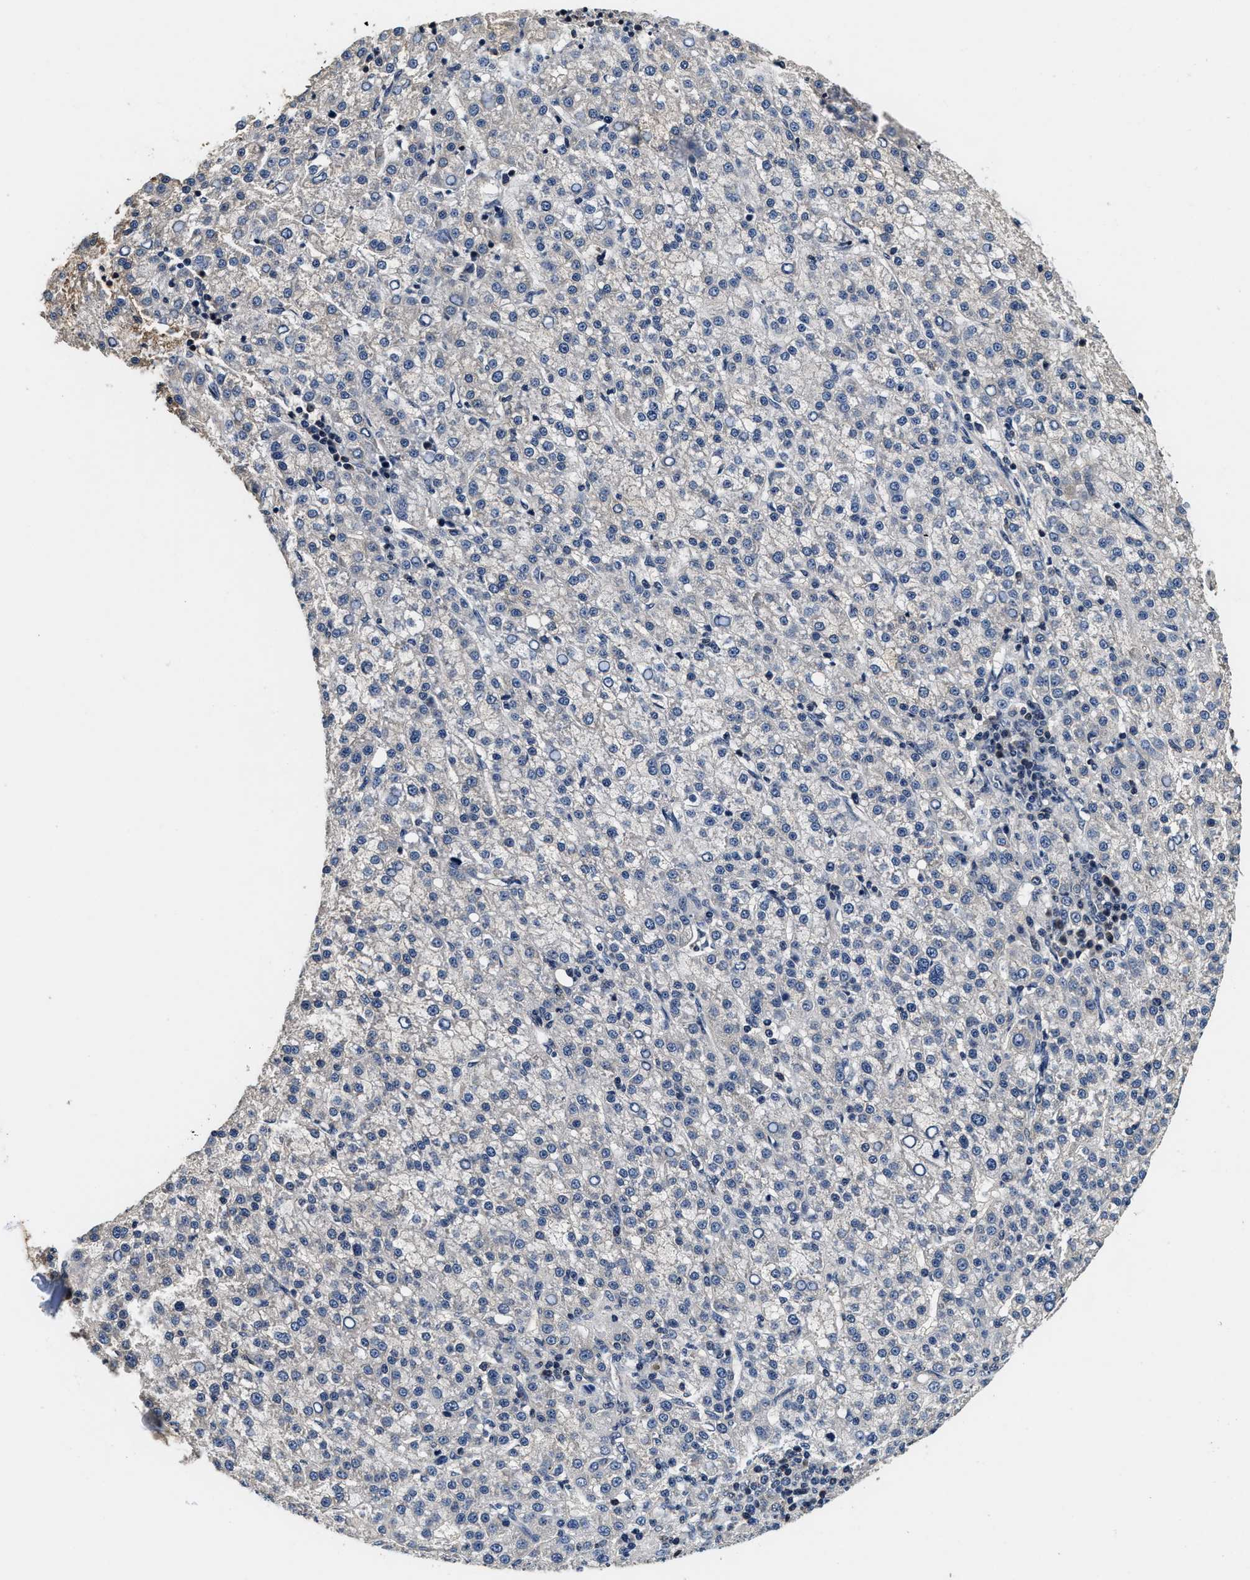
{"staining": {"intensity": "negative", "quantity": "none", "location": "none"}, "tissue": "liver cancer", "cell_type": "Tumor cells", "image_type": "cancer", "snomed": [{"axis": "morphology", "description": "Carcinoma, Hepatocellular, NOS"}, {"axis": "topography", "description": "Liver"}], "caption": "The histopathology image displays no significant expression in tumor cells of liver cancer (hepatocellular carcinoma).", "gene": "PHPT1", "patient": {"sex": "female", "age": 58}}